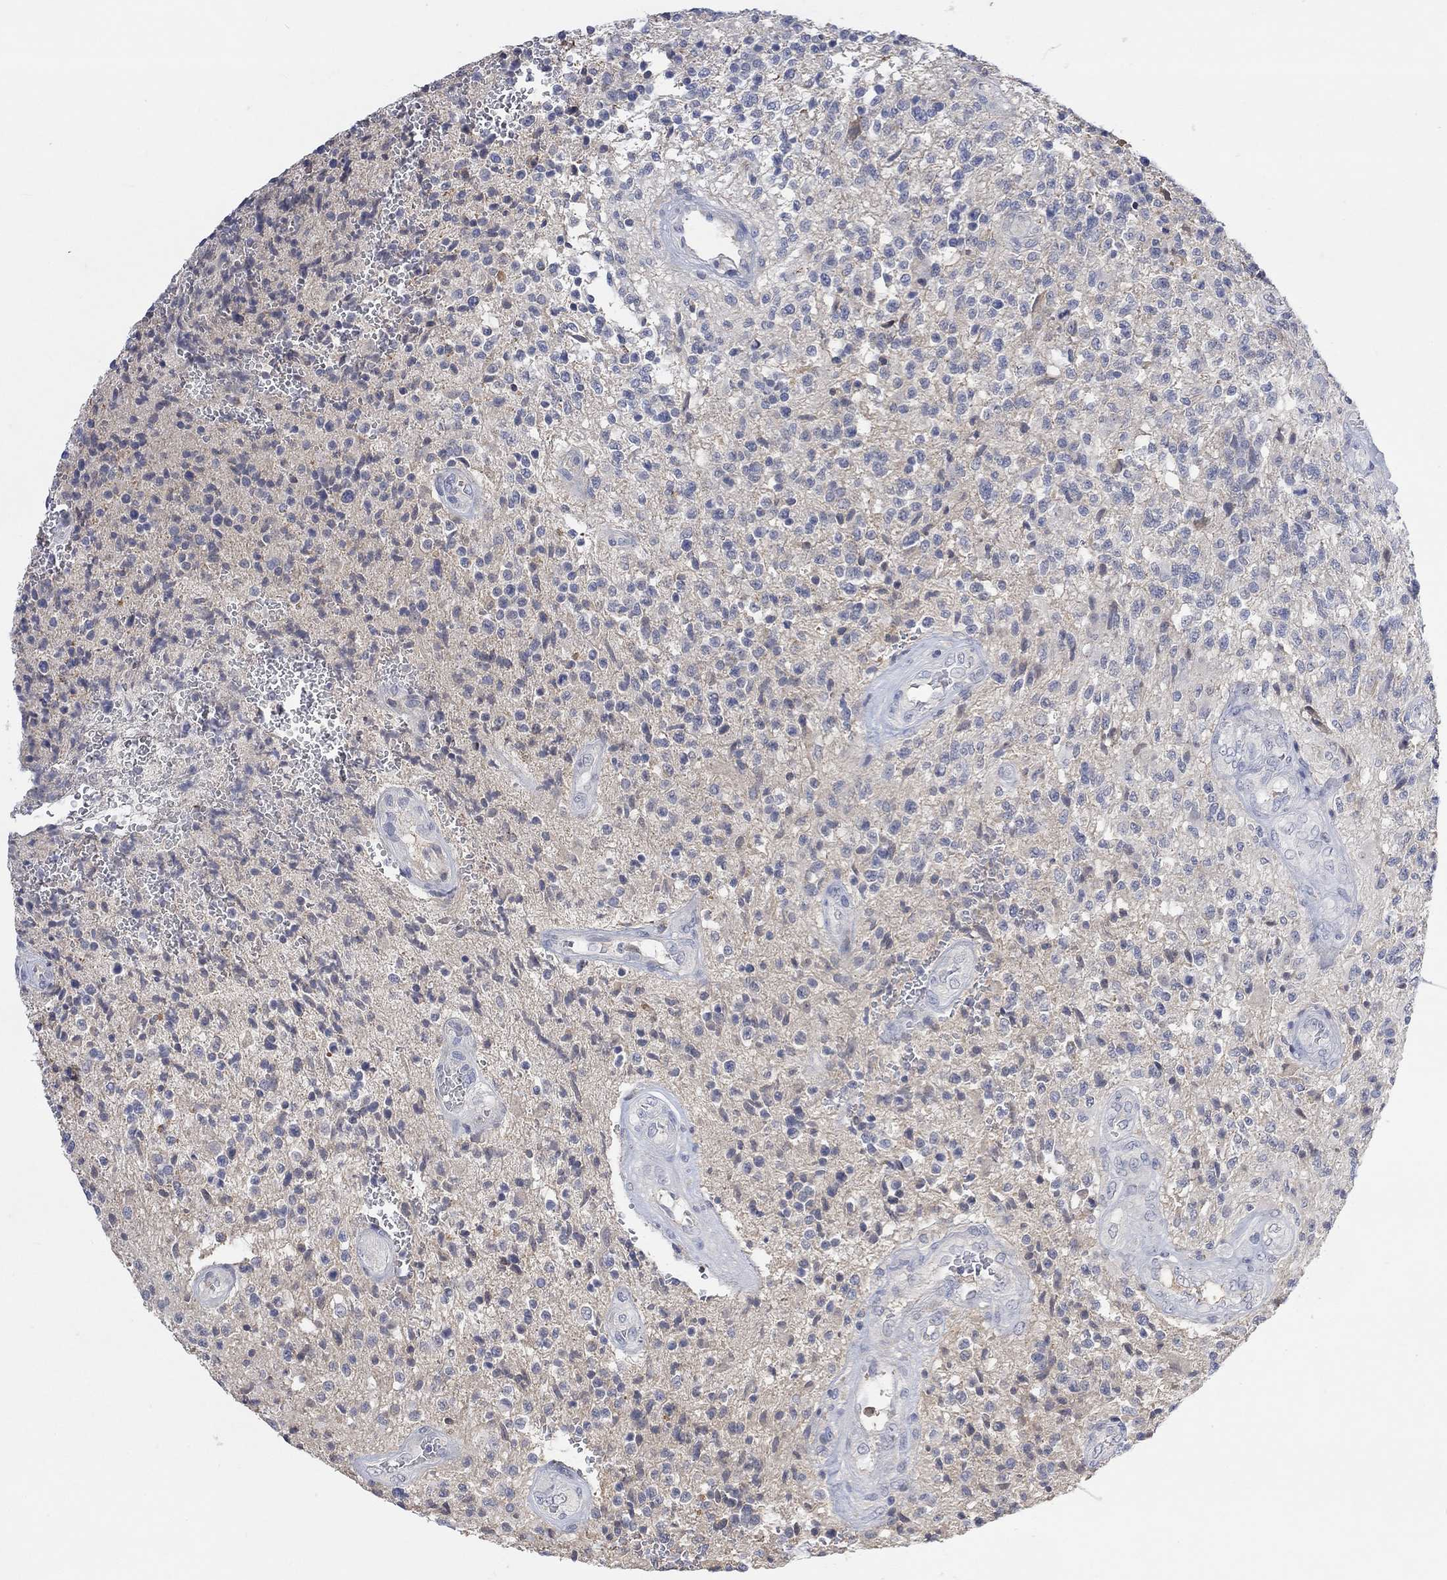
{"staining": {"intensity": "negative", "quantity": "none", "location": "none"}, "tissue": "glioma", "cell_type": "Tumor cells", "image_type": "cancer", "snomed": [{"axis": "morphology", "description": "Glioma, malignant, High grade"}, {"axis": "topography", "description": "Brain"}], "caption": "The micrograph shows no significant expression in tumor cells of glioma.", "gene": "MSTN", "patient": {"sex": "male", "age": 56}}